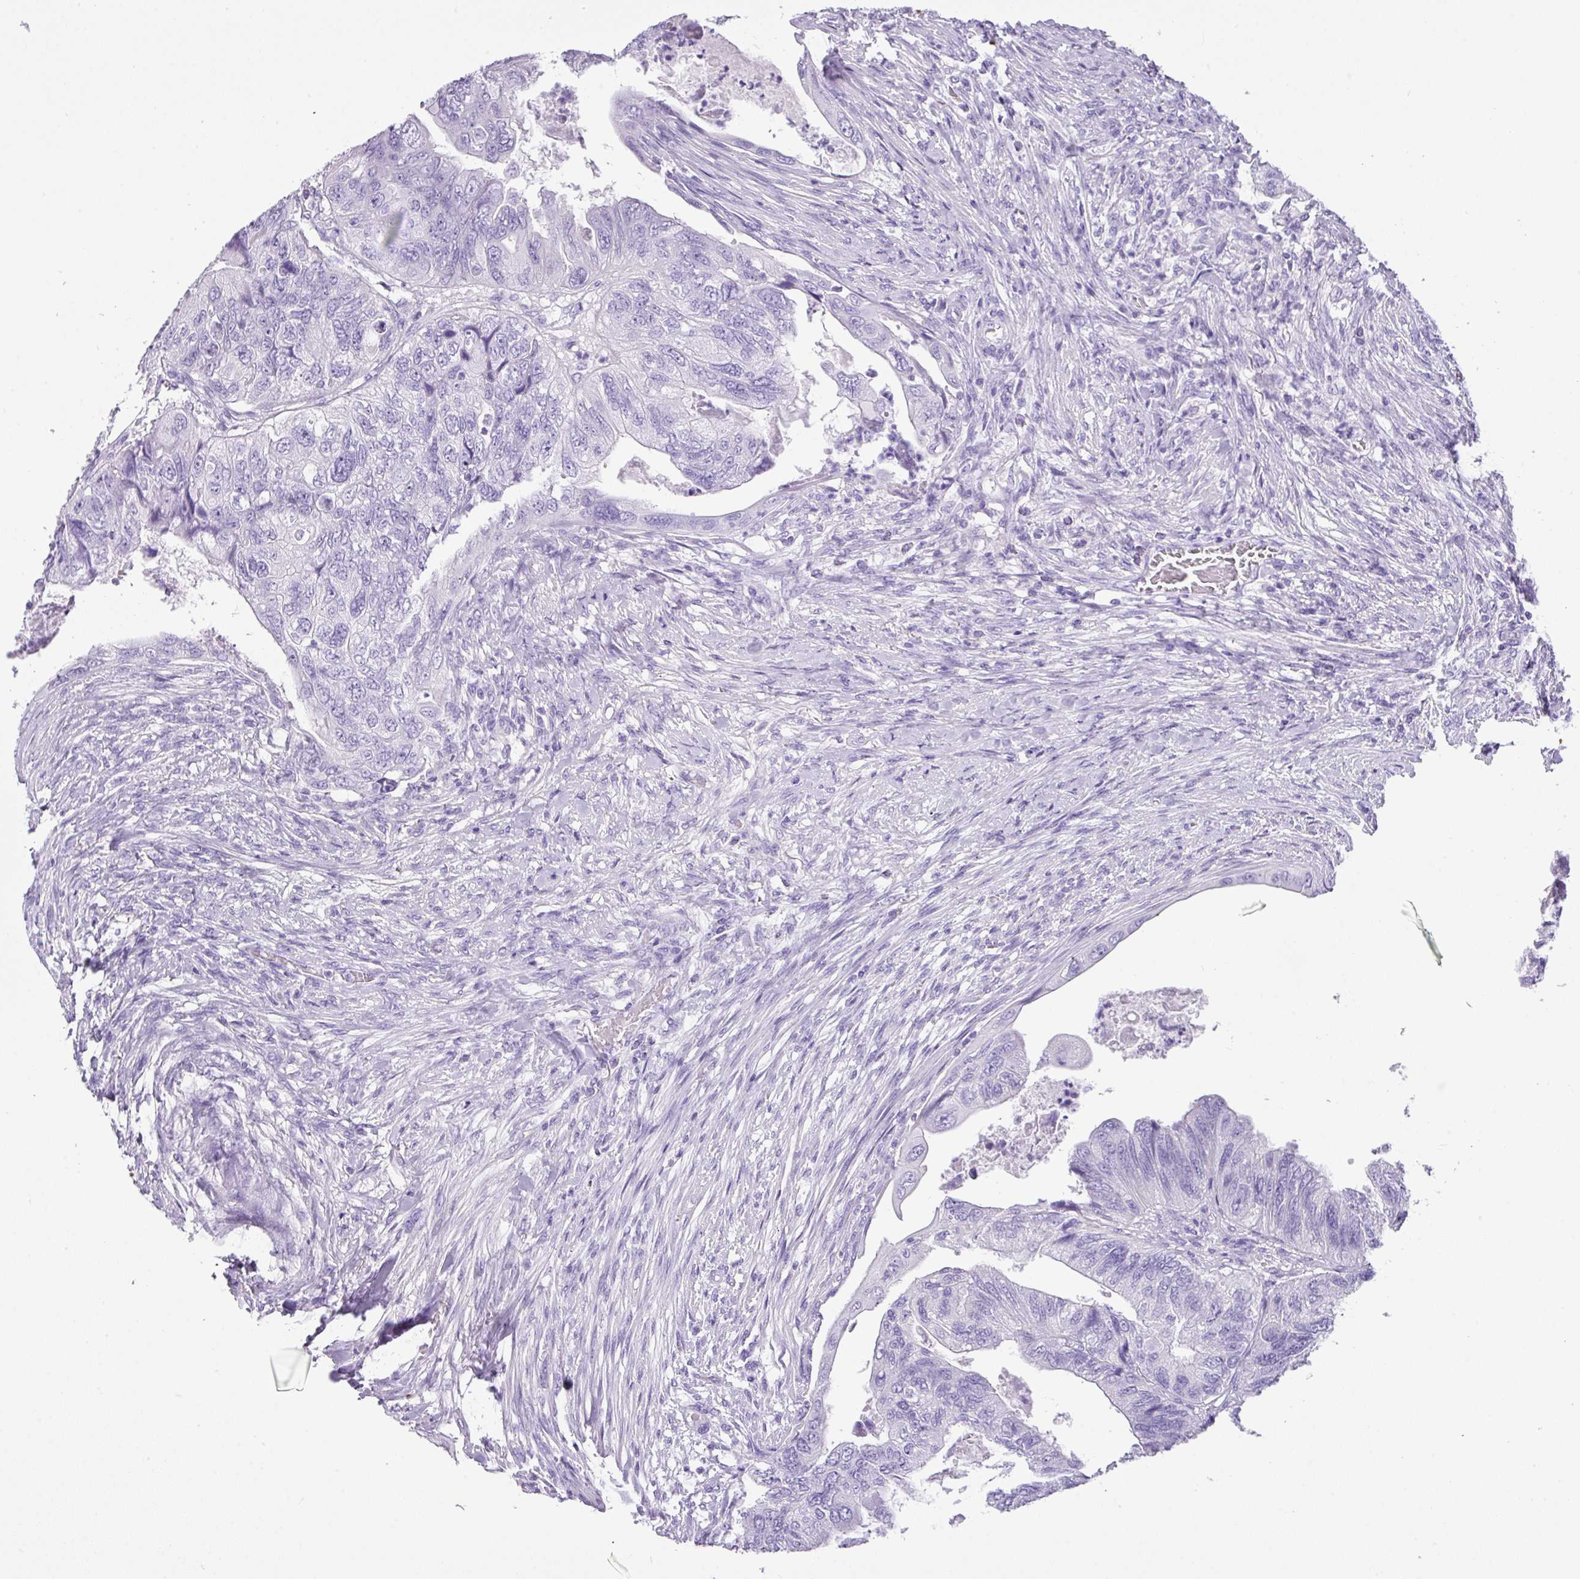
{"staining": {"intensity": "negative", "quantity": "none", "location": "none"}, "tissue": "colorectal cancer", "cell_type": "Tumor cells", "image_type": "cancer", "snomed": [{"axis": "morphology", "description": "Adenocarcinoma, NOS"}, {"axis": "topography", "description": "Rectum"}], "caption": "The micrograph demonstrates no significant staining in tumor cells of colorectal cancer (adenocarcinoma).", "gene": "TNP1", "patient": {"sex": "male", "age": 63}}